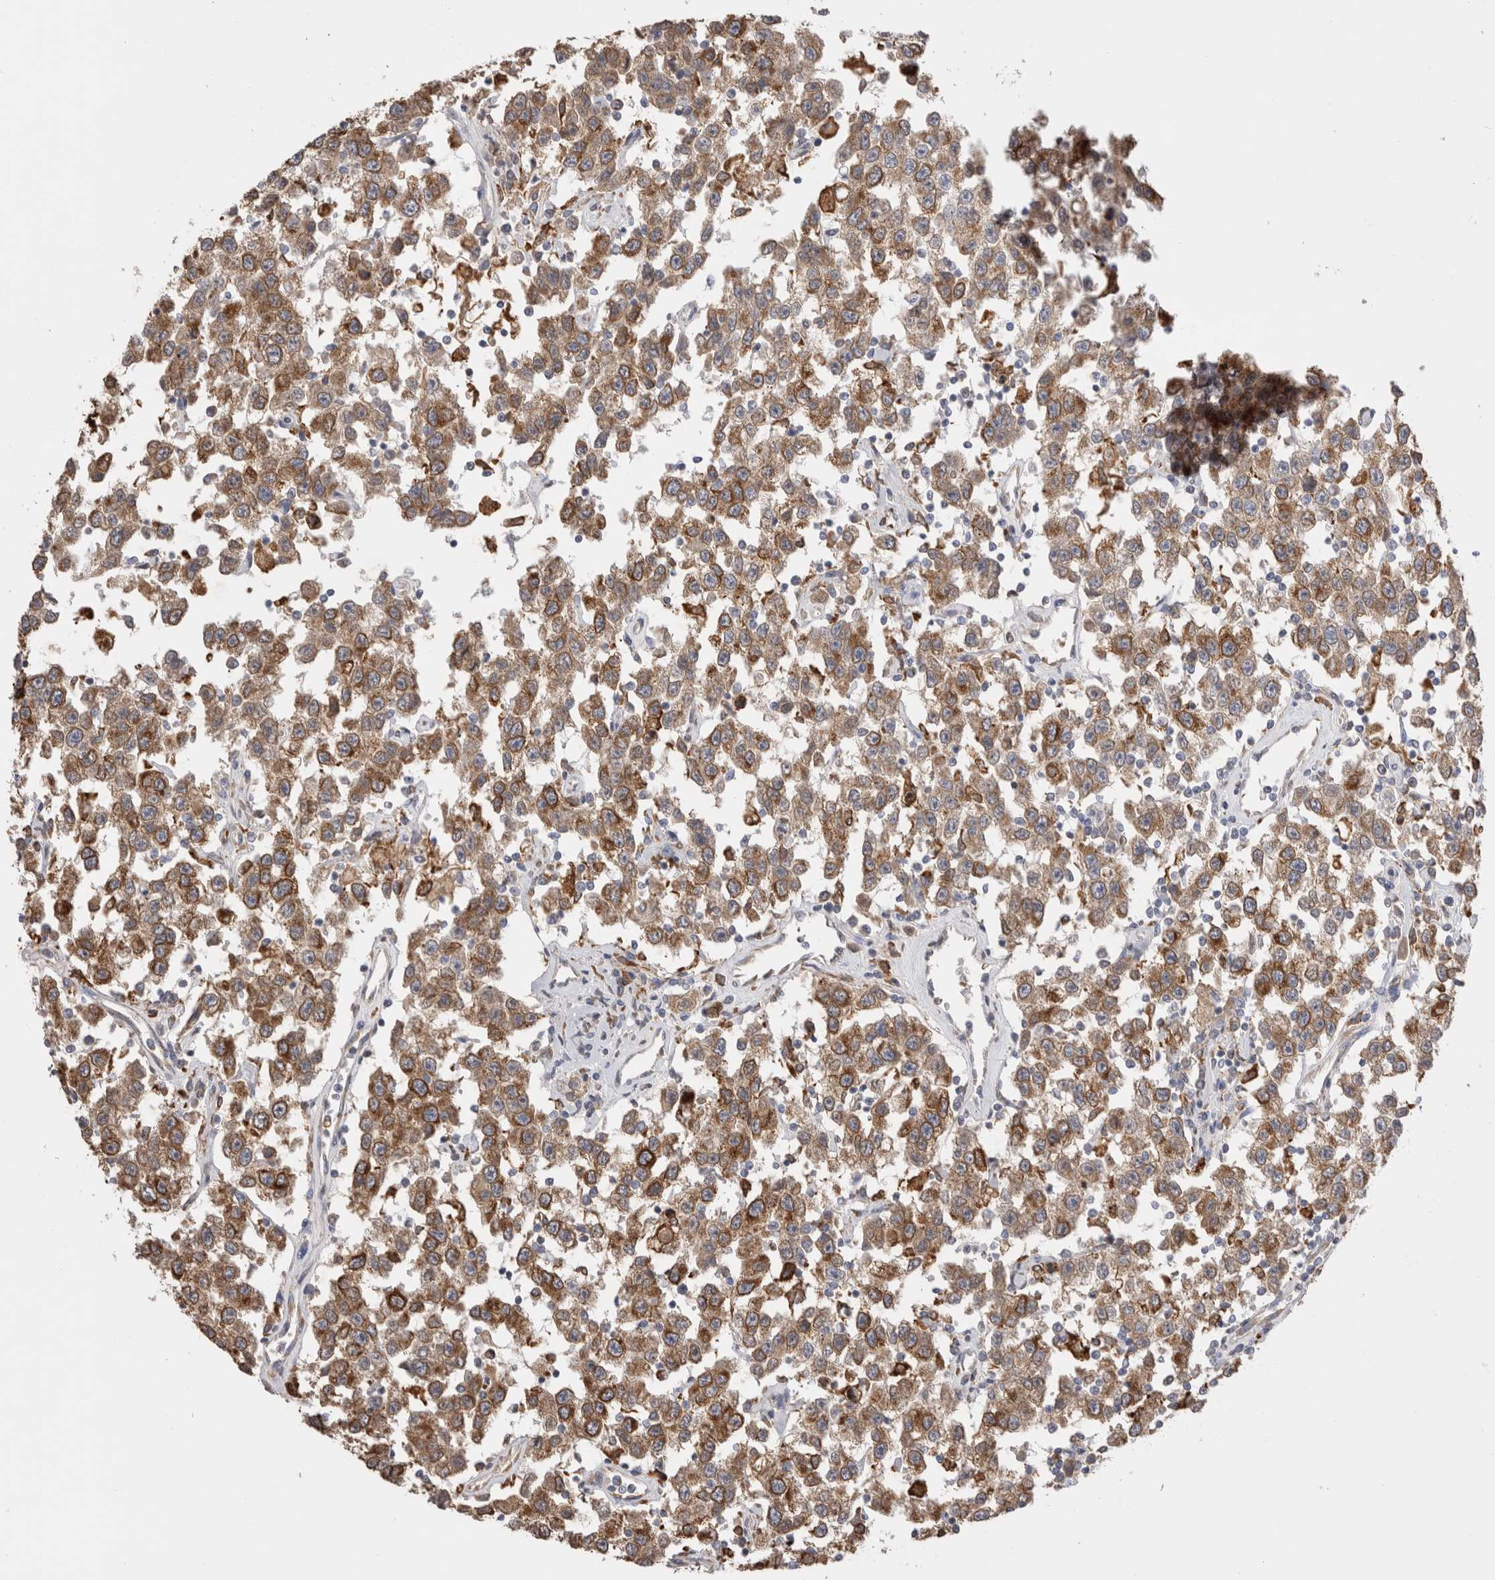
{"staining": {"intensity": "moderate", "quantity": ">75%", "location": "cytoplasmic/membranous"}, "tissue": "testis cancer", "cell_type": "Tumor cells", "image_type": "cancer", "snomed": [{"axis": "morphology", "description": "Seminoma, NOS"}, {"axis": "topography", "description": "Testis"}], "caption": "Immunohistochemistry micrograph of neoplastic tissue: testis cancer stained using IHC displays medium levels of moderate protein expression localized specifically in the cytoplasmic/membranous of tumor cells, appearing as a cytoplasmic/membranous brown color.", "gene": "LRPAP1", "patient": {"sex": "male", "age": 41}}